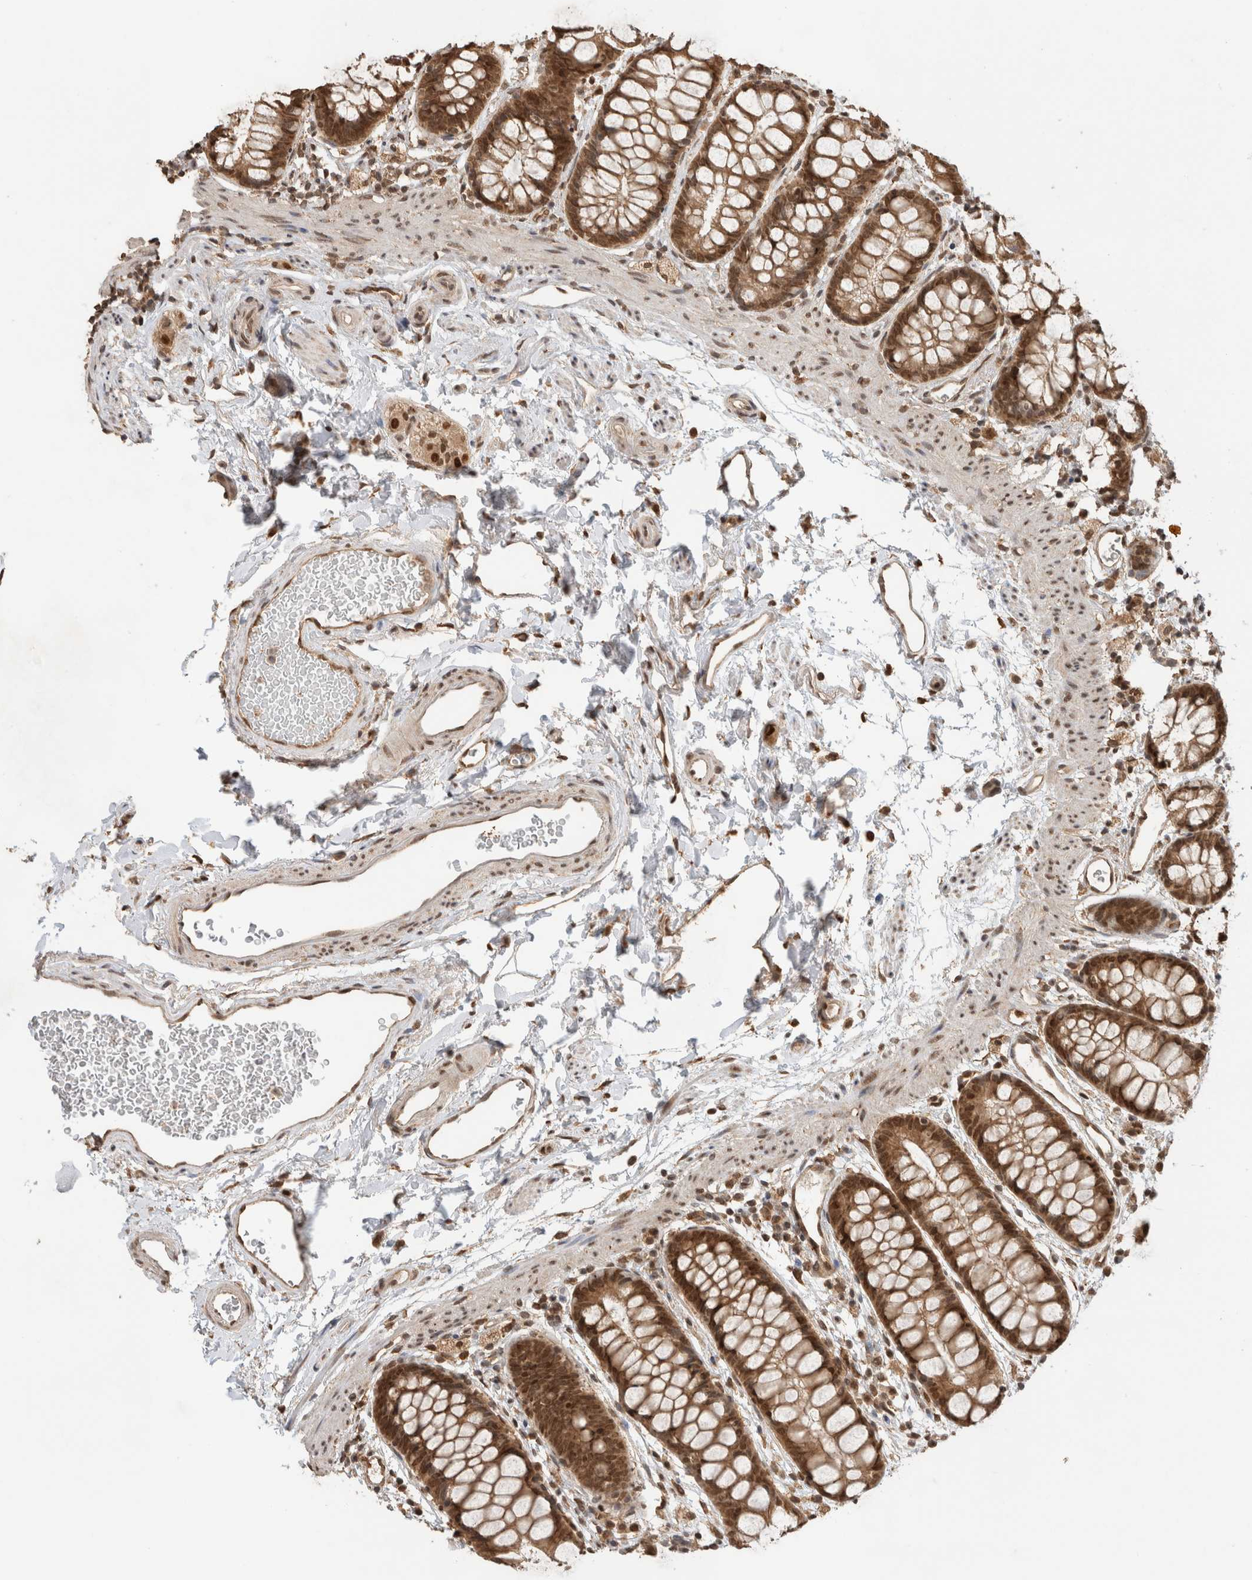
{"staining": {"intensity": "moderate", "quantity": ">75%", "location": "cytoplasmic/membranous,nuclear"}, "tissue": "rectum", "cell_type": "Glandular cells", "image_type": "normal", "snomed": [{"axis": "morphology", "description": "Normal tissue, NOS"}, {"axis": "topography", "description": "Rectum"}], "caption": "Immunohistochemical staining of unremarkable rectum displays medium levels of moderate cytoplasmic/membranous,nuclear positivity in approximately >75% of glandular cells. (Brightfield microscopy of DAB IHC at high magnification).", "gene": "C1orf21", "patient": {"sex": "female", "age": 65}}